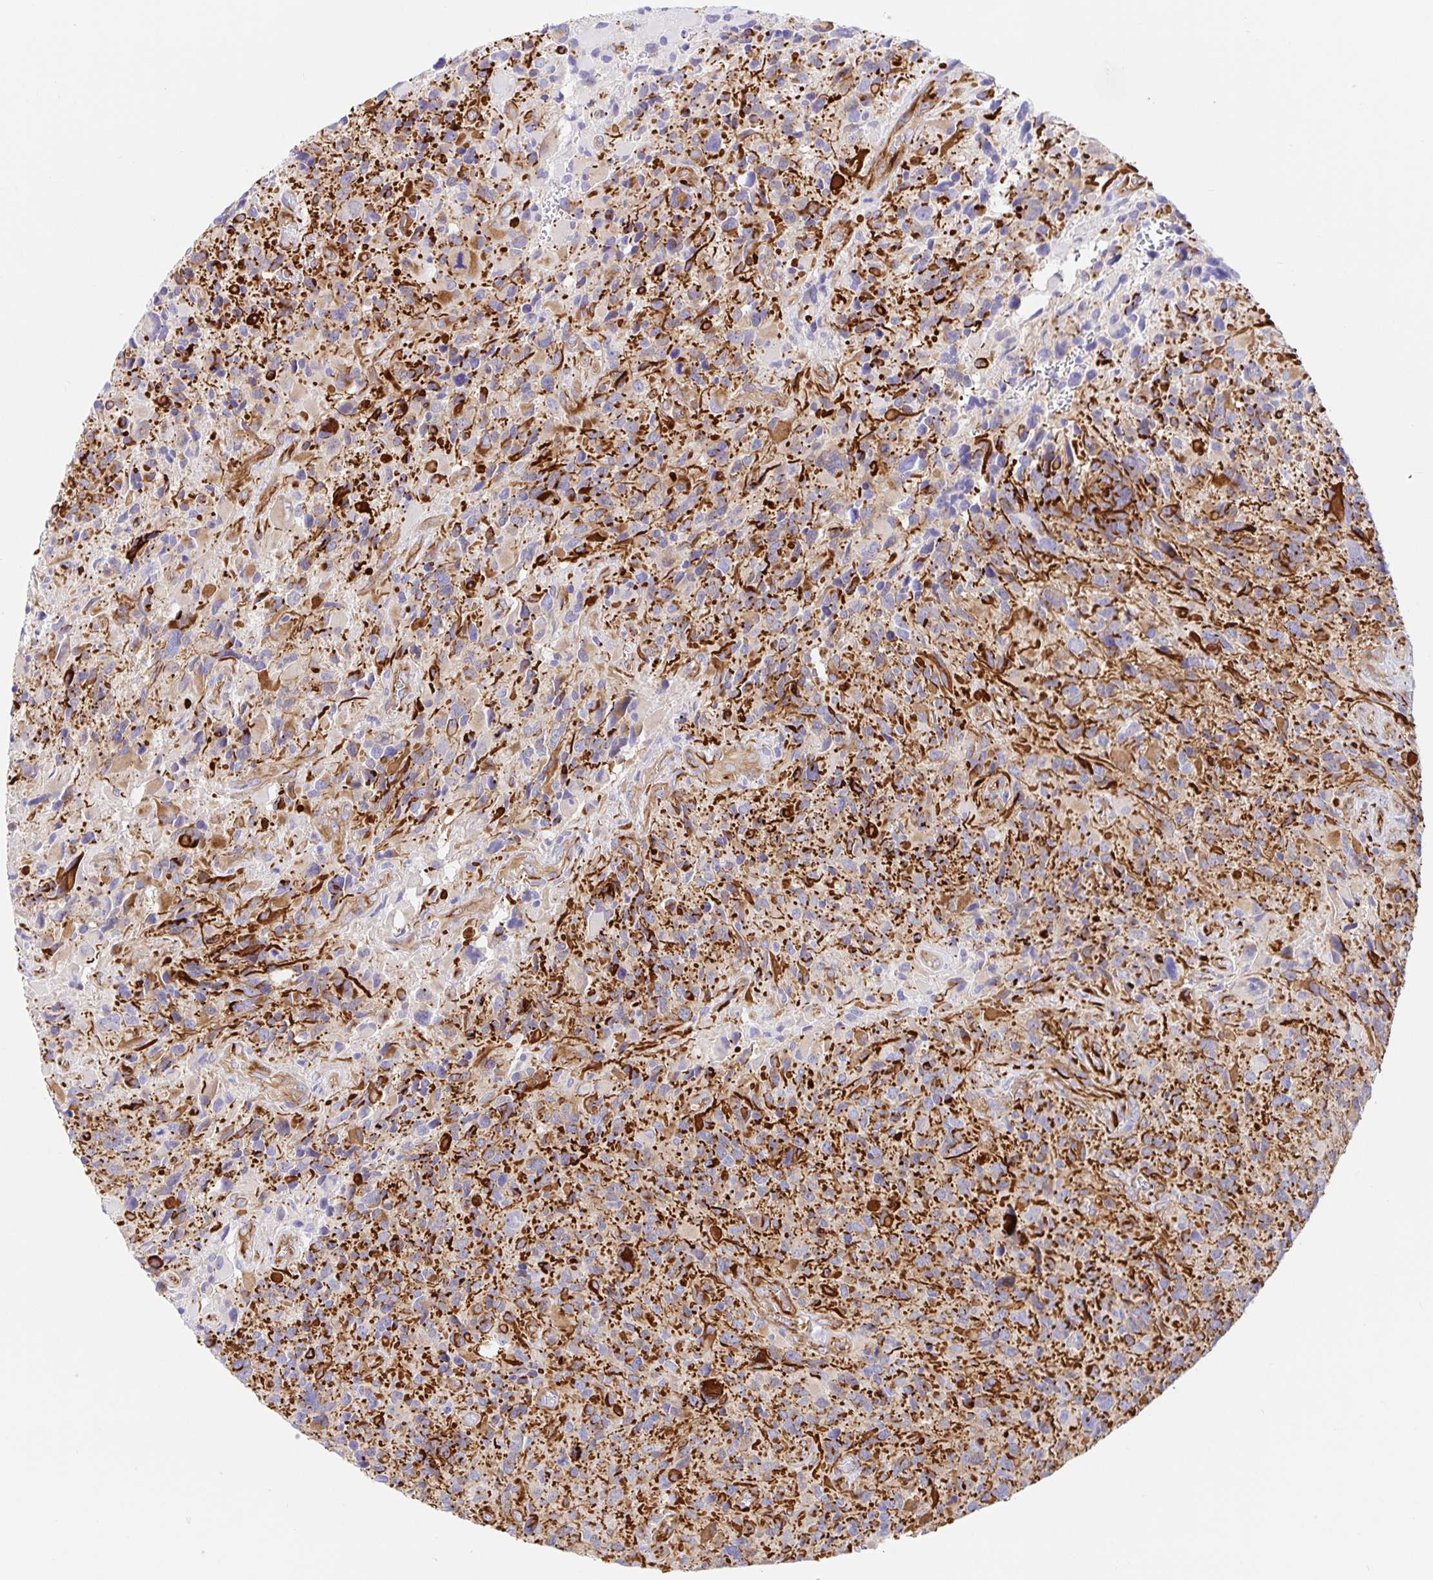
{"staining": {"intensity": "moderate", "quantity": "25%-75%", "location": "cytoplasmic/membranous"}, "tissue": "glioma", "cell_type": "Tumor cells", "image_type": "cancer", "snomed": [{"axis": "morphology", "description": "Glioma, malignant, High grade"}, {"axis": "topography", "description": "Brain"}], "caption": "Malignant glioma (high-grade) tissue demonstrates moderate cytoplasmic/membranous positivity in about 25%-75% of tumor cells, visualized by immunohistochemistry.", "gene": "DOCK1", "patient": {"sex": "male", "age": 46}}